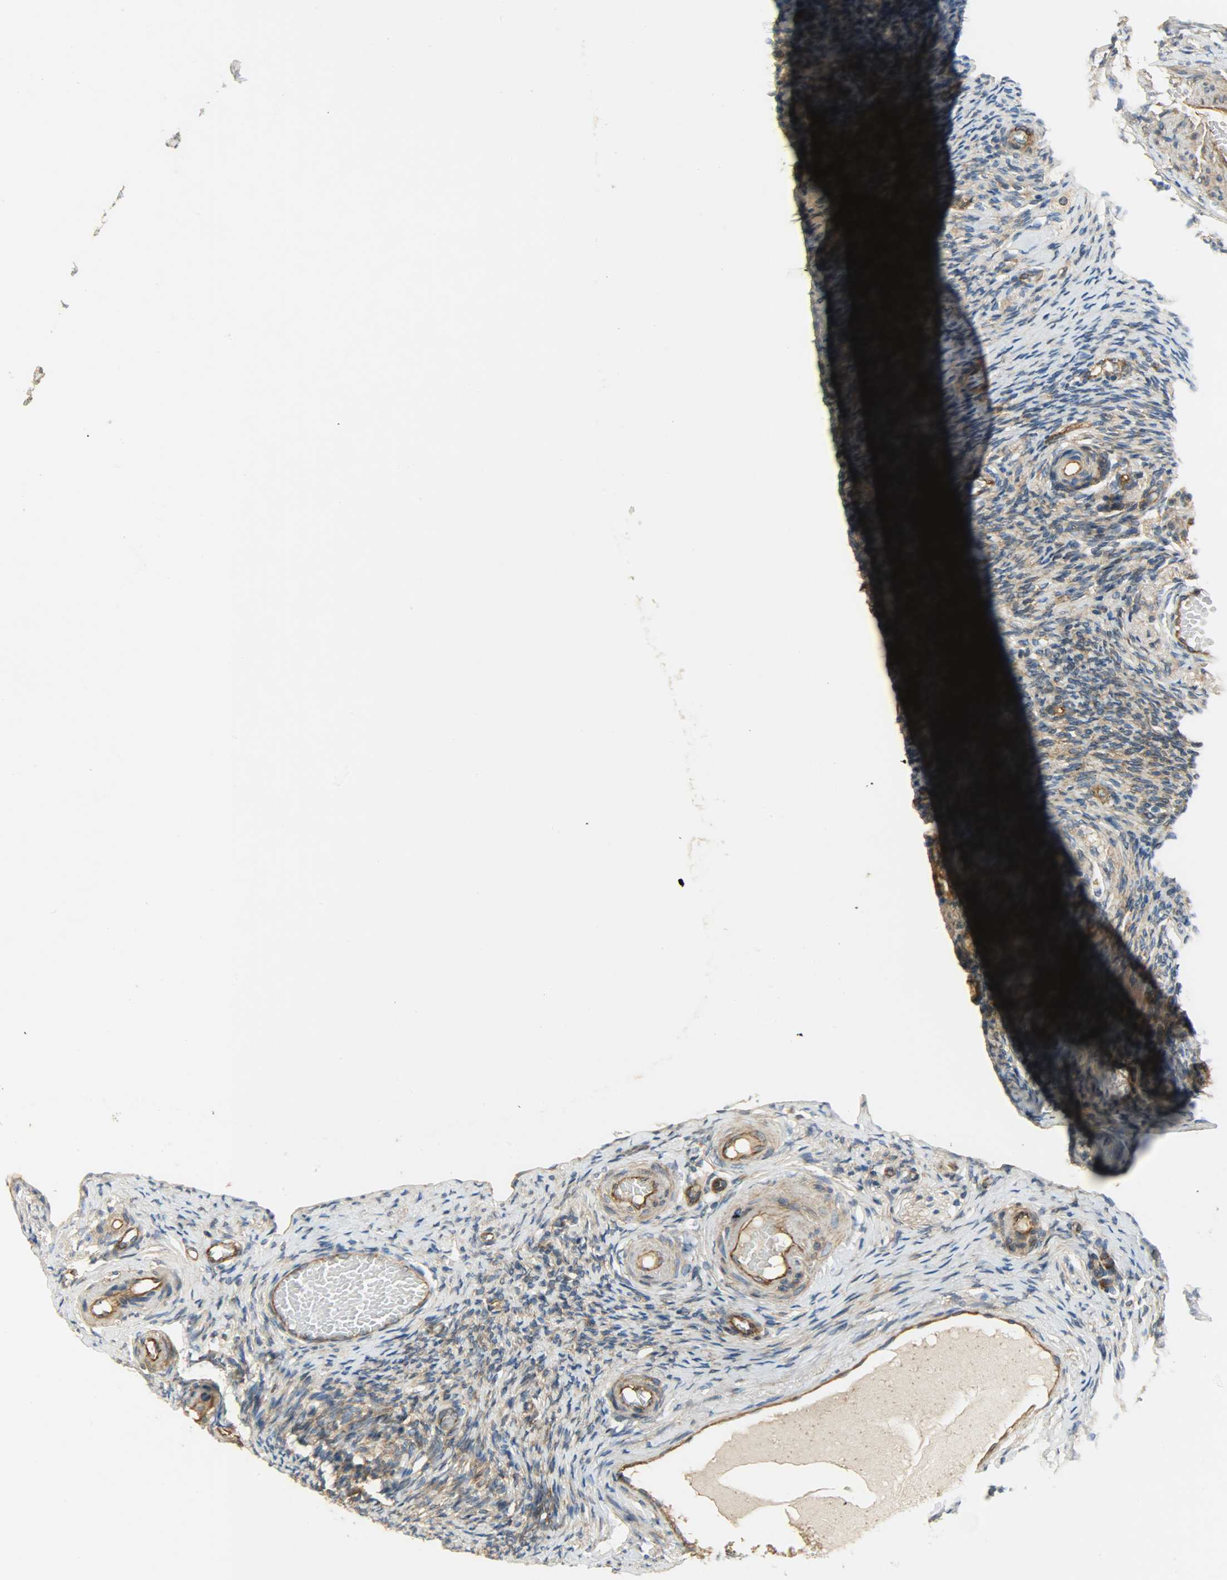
{"staining": {"intensity": "weak", "quantity": "25%-75%", "location": "cytoplasmic/membranous"}, "tissue": "ovary", "cell_type": "Ovarian stroma cells", "image_type": "normal", "snomed": [{"axis": "morphology", "description": "Normal tissue, NOS"}, {"axis": "topography", "description": "Ovary"}], "caption": "Ovarian stroma cells reveal low levels of weak cytoplasmic/membranous staining in about 25%-75% of cells in unremarkable human ovary. Using DAB (3,3'-diaminobenzidine) (brown) and hematoxylin (blue) stains, captured at high magnification using brightfield microscopy.", "gene": "KIAA1217", "patient": {"sex": "female", "age": 60}}